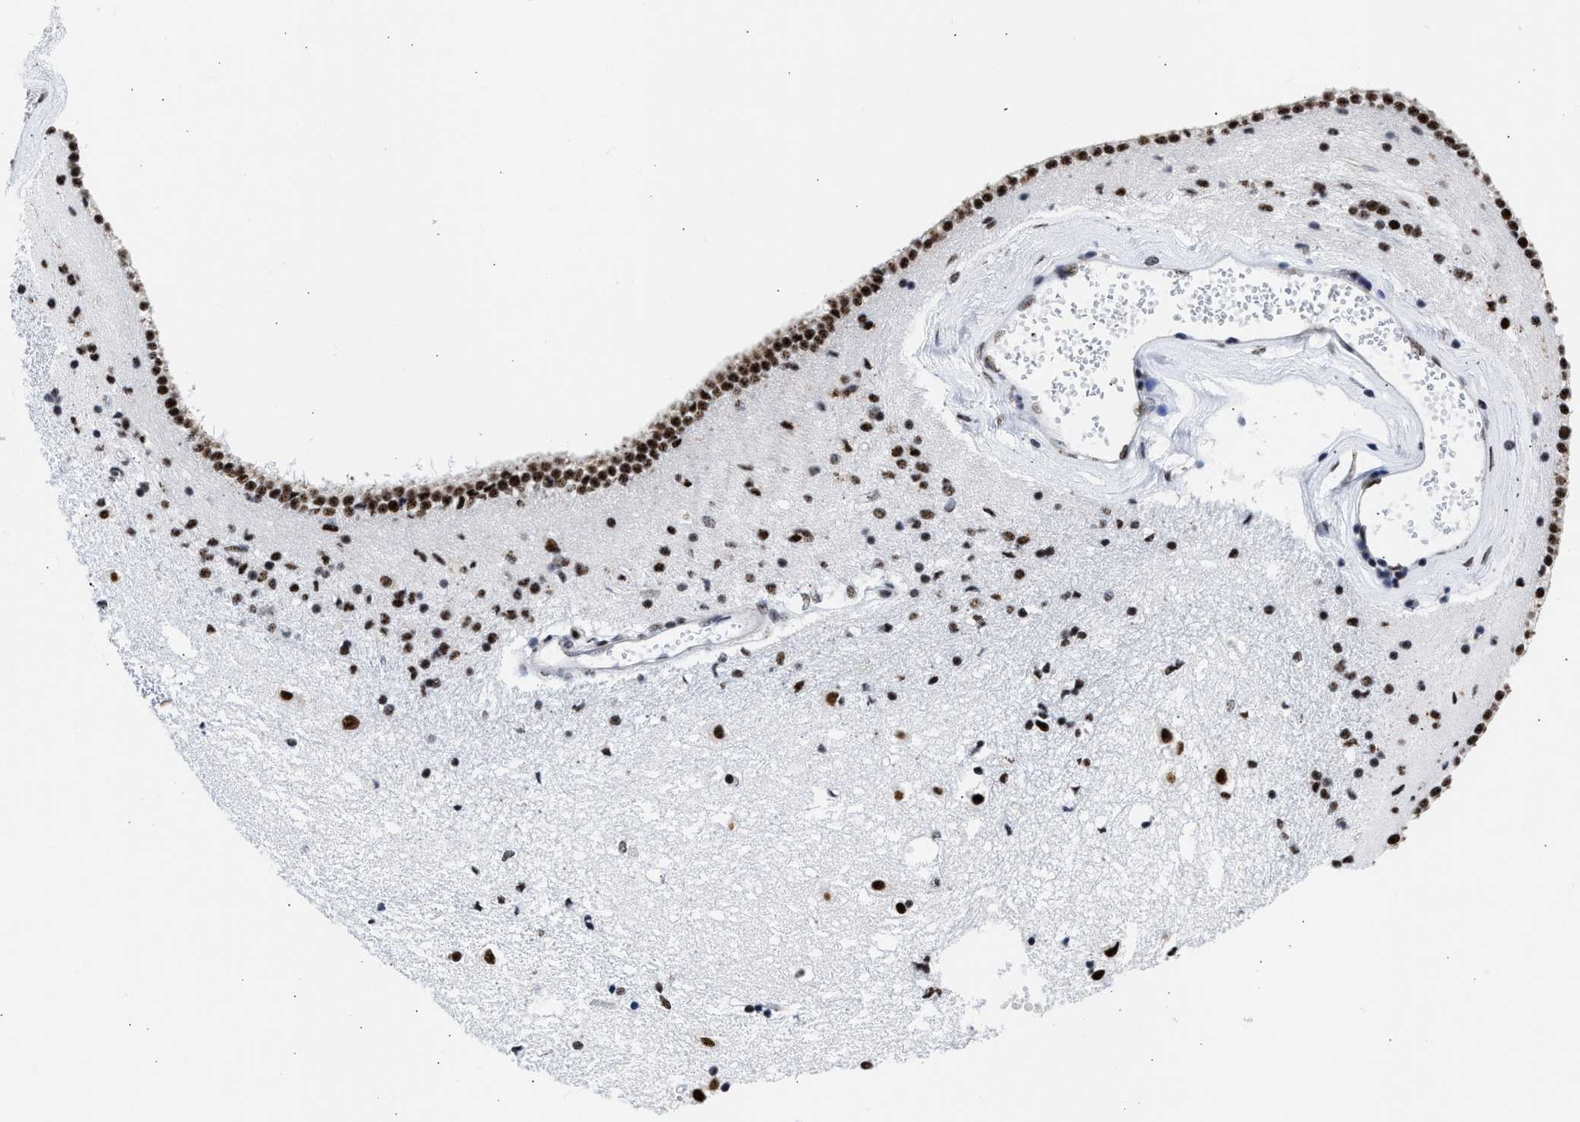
{"staining": {"intensity": "strong", "quantity": "25%-75%", "location": "nuclear"}, "tissue": "caudate", "cell_type": "Glial cells", "image_type": "normal", "snomed": [{"axis": "morphology", "description": "Normal tissue, NOS"}, {"axis": "topography", "description": "Lateral ventricle wall"}], "caption": "IHC (DAB (3,3'-diaminobenzidine)) staining of normal caudate displays strong nuclear protein staining in approximately 25%-75% of glial cells.", "gene": "RBM8A", "patient": {"sex": "male", "age": 45}}